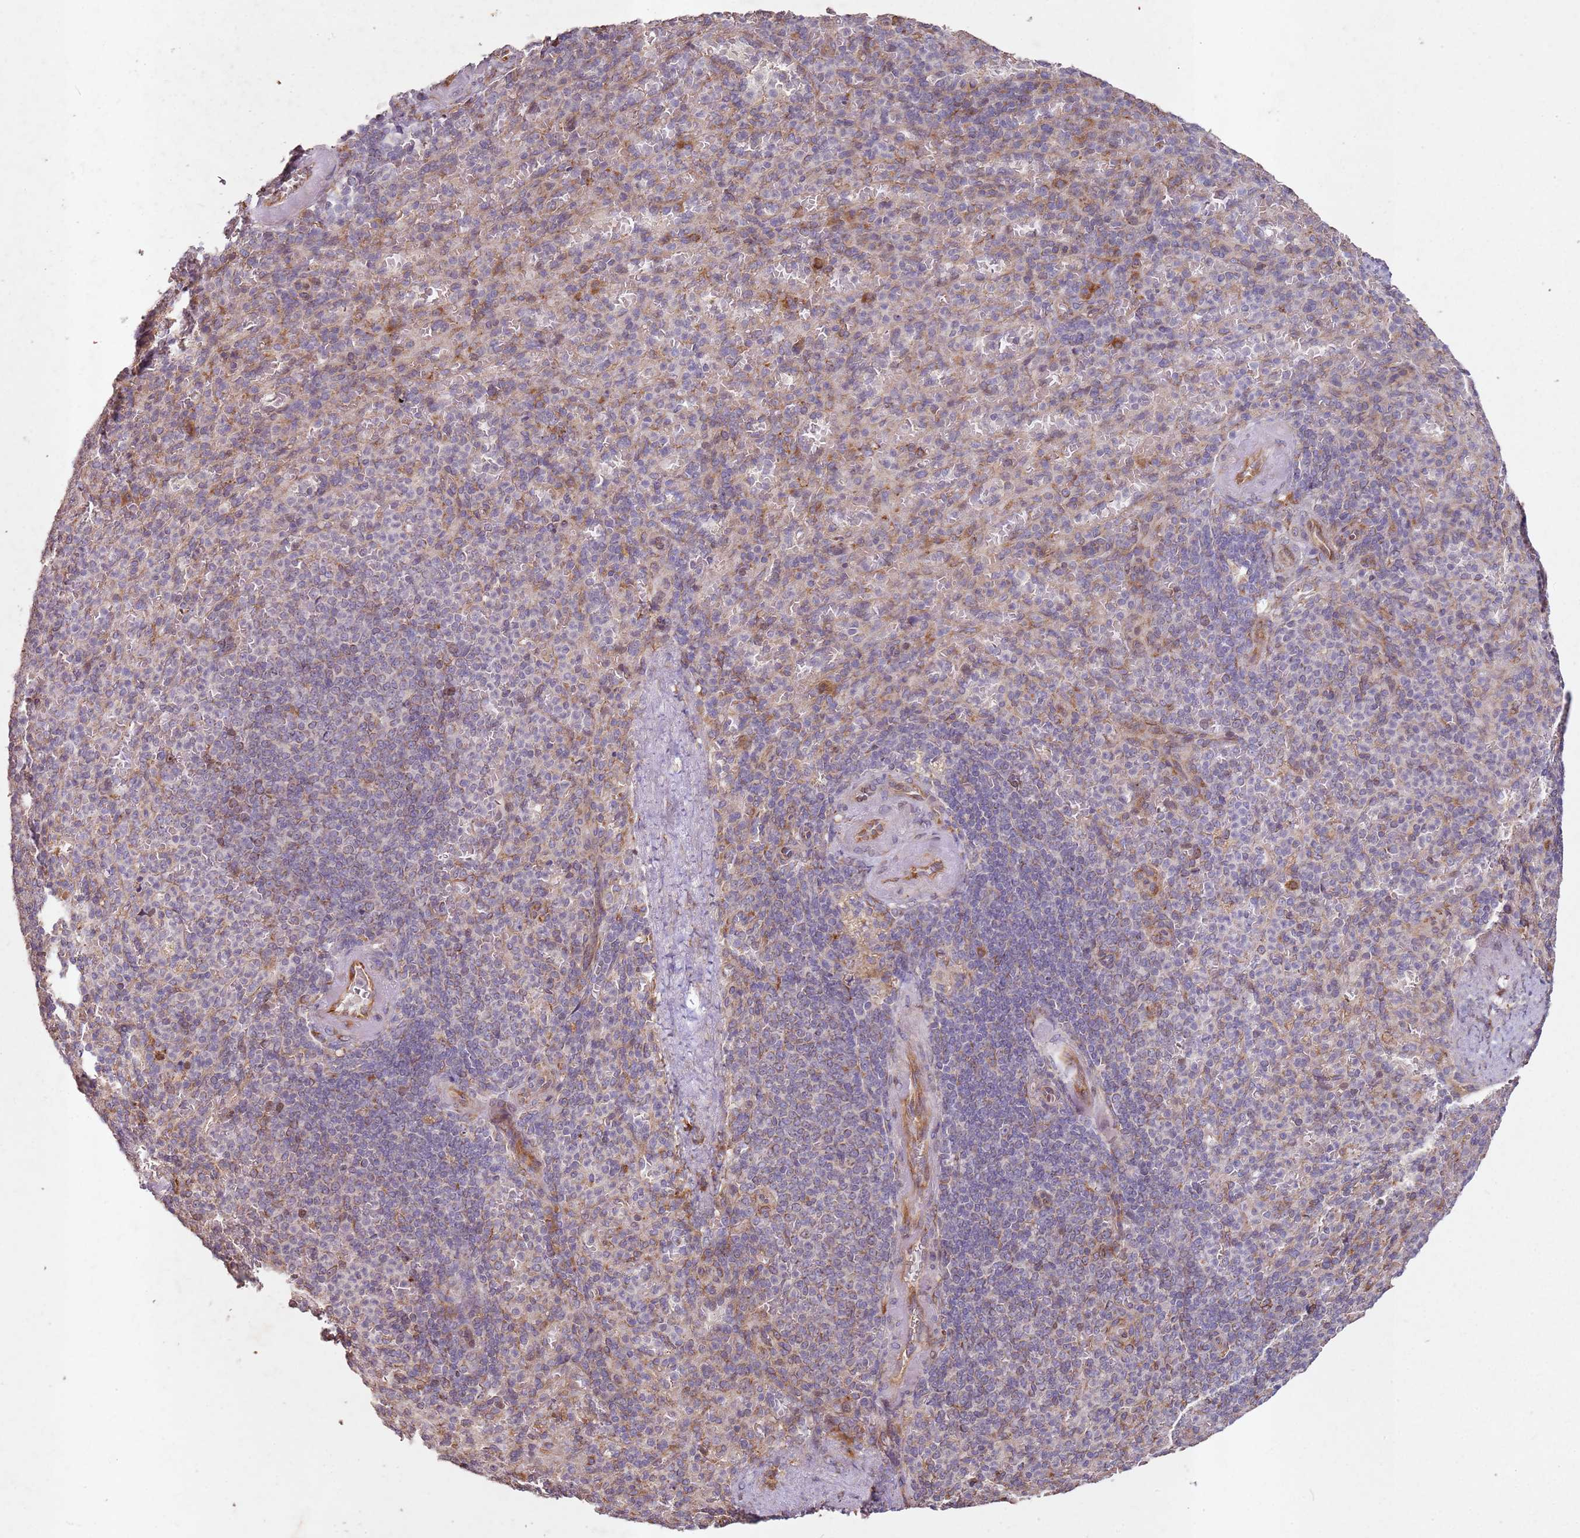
{"staining": {"intensity": "moderate", "quantity": "<25%", "location": "cytoplasmic/membranous"}, "tissue": "spleen", "cell_type": "Cells in red pulp", "image_type": "normal", "snomed": [{"axis": "morphology", "description": "Normal tissue, NOS"}, {"axis": "topography", "description": "Spleen"}], "caption": "Protein staining reveals moderate cytoplasmic/membranous expression in about <25% of cells in red pulp in benign spleen. (DAB (3,3'-diaminobenzidine) IHC, brown staining for protein, blue staining for nuclei).", "gene": "ARFRP1", "patient": {"sex": "female", "age": 74}}